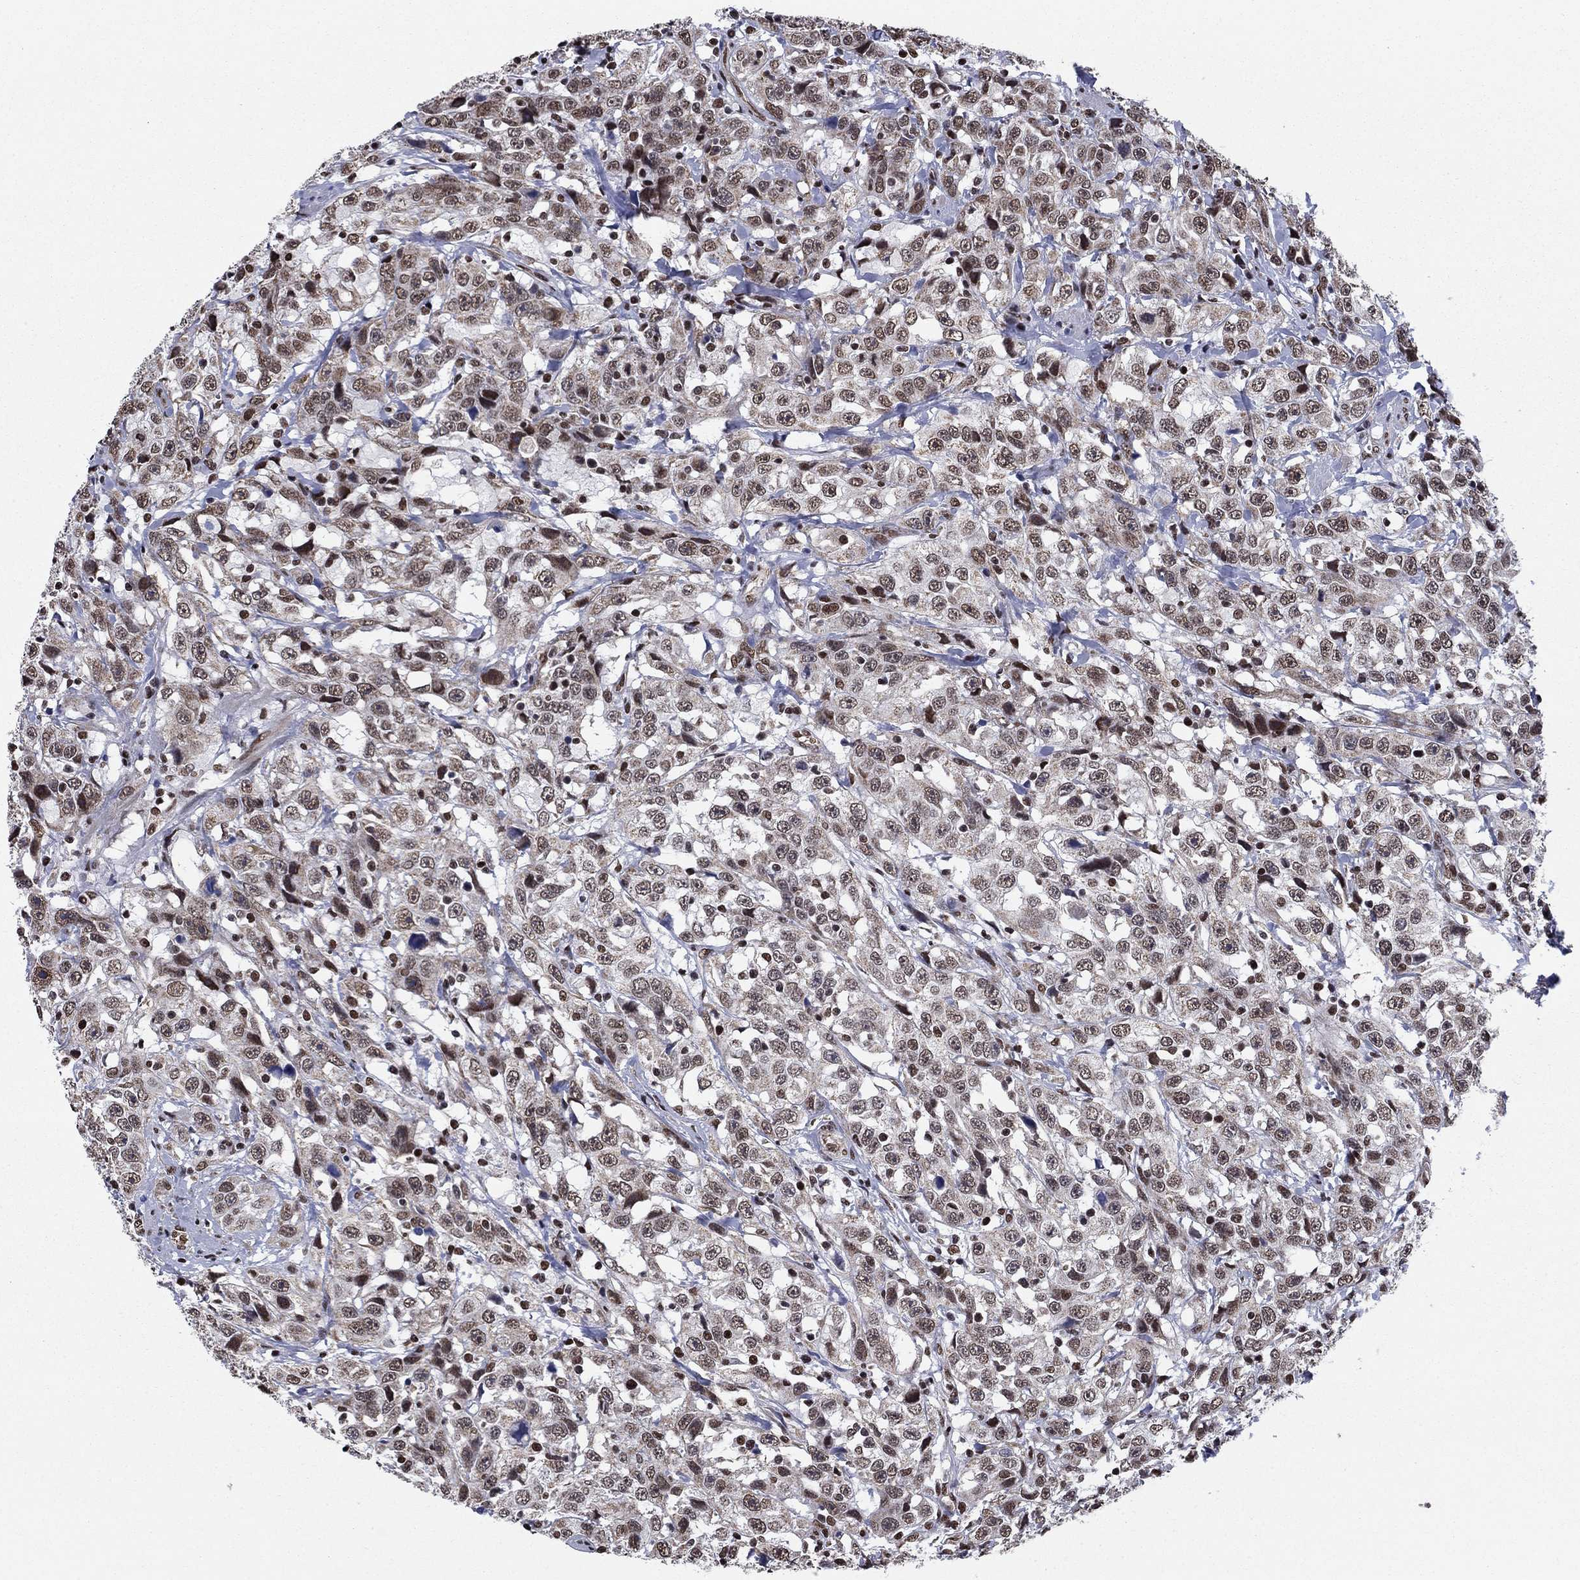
{"staining": {"intensity": "moderate", "quantity": "25%-75%", "location": "cytoplasmic/membranous,nuclear"}, "tissue": "urothelial cancer", "cell_type": "Tumor cells", "image_type": "cancer", "snomed": [{"axis": "morphology", "description": "Urothelial carcinoma, NOS"}, {"axis": "morphology", "description": "Urothelial carcinoma, High grade"}, {"axis": "topography", "description": "Urinary bladder"}], "caption": "There is medium levels of moderate cytoplasmic/membranous and nuclear expression in tumor cells of urothelial carcinoma (high-grade), as demonstrated by immunohistochemical staining (brown color).", "gene": "N4BP2", "patient": {"sex": "female", "age": 73}}